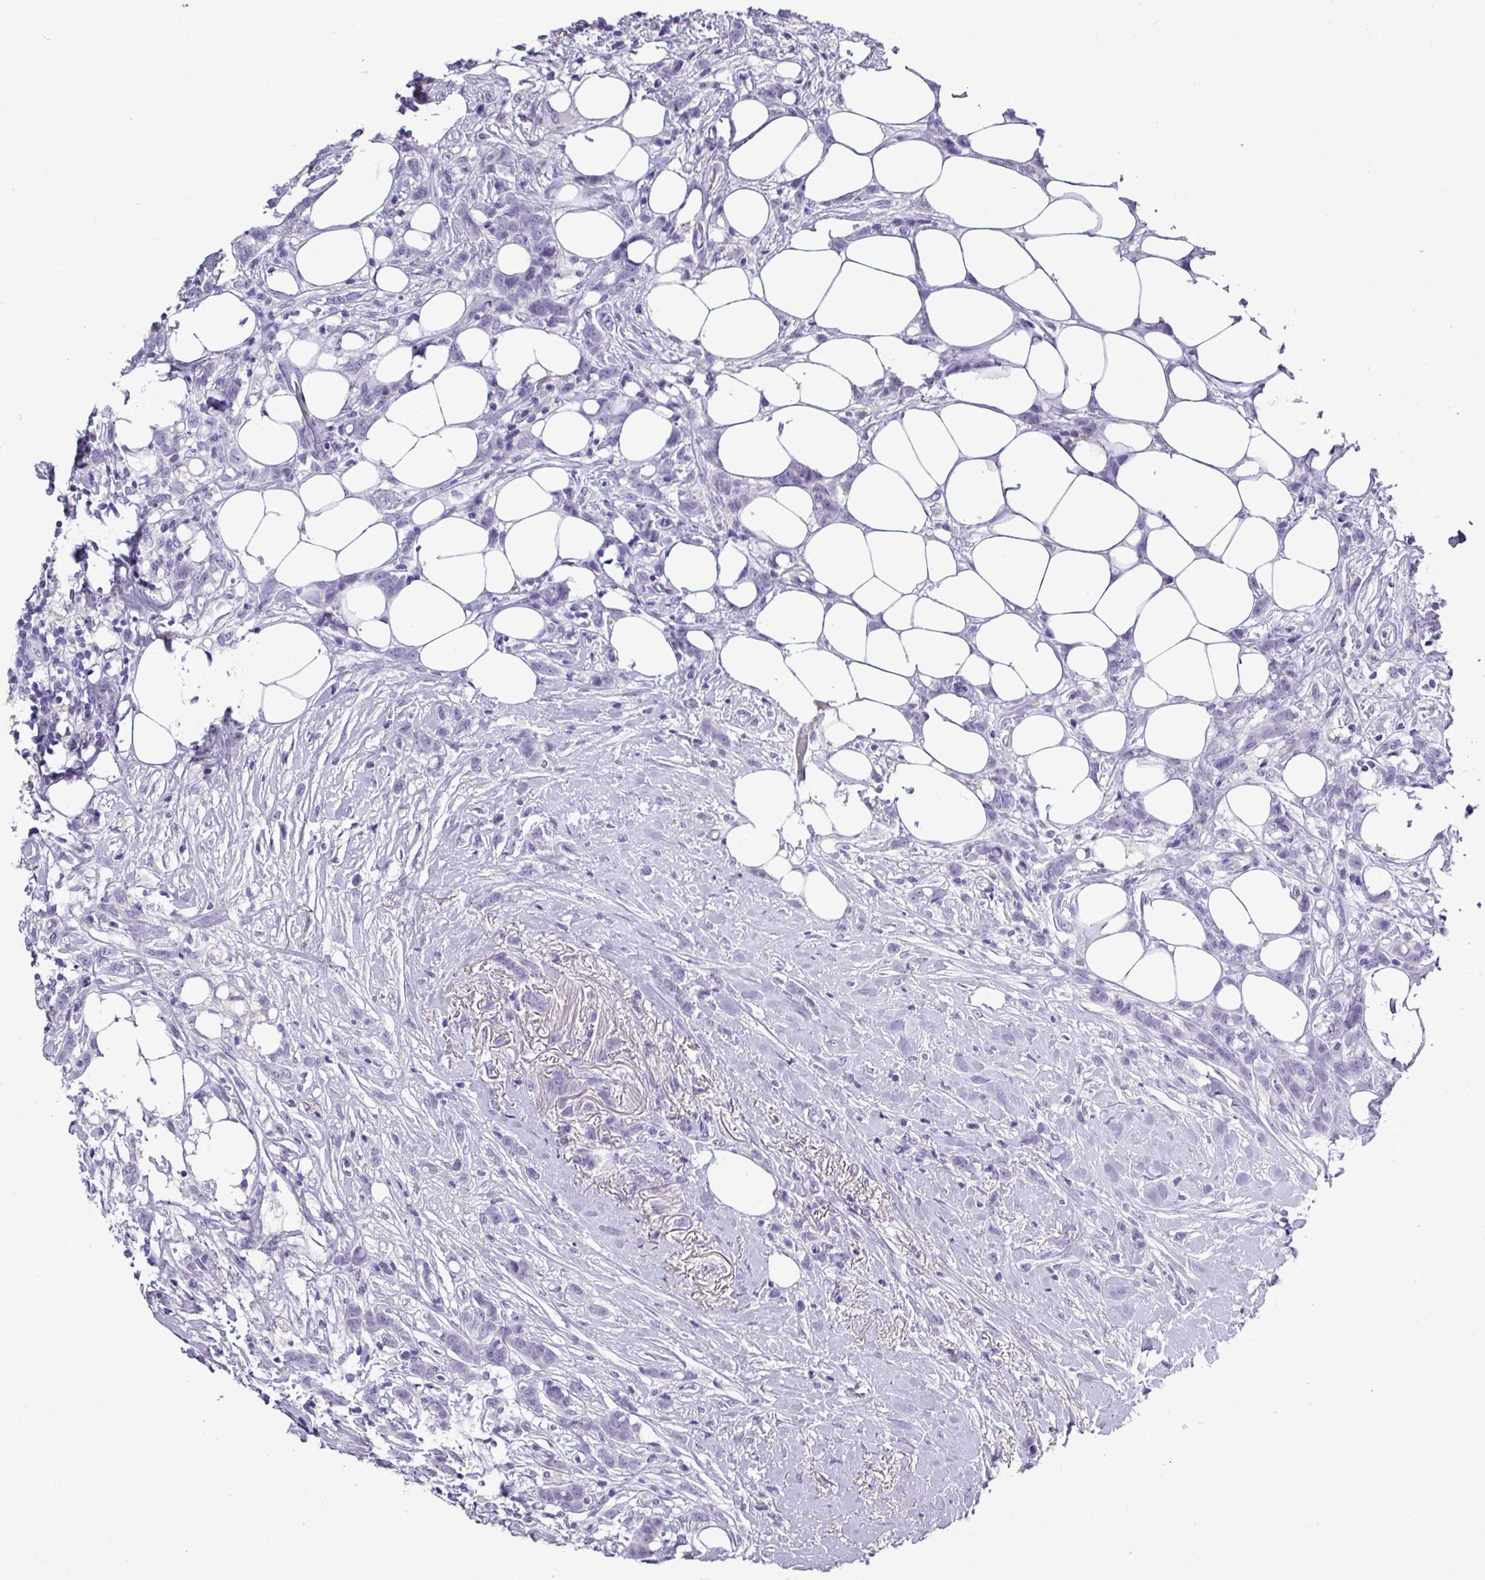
{"staining": {"intensity": "negative", "quantity": "none", "location": "none"}, "tissue": "breast cancer", "cell_type": "Tumor cells", "image_type": "cancer", "snomed": [{"axis": "morphology", "description": "Duct carcinoma"}, {"axis": "topography", "description": "Breast"}], "caption": "IHC of human breast intraductal carcinoma reveals no positivity in tumor cells.", "gene": "TMEM91", "patient": {"sex": "female", "age": 80}}